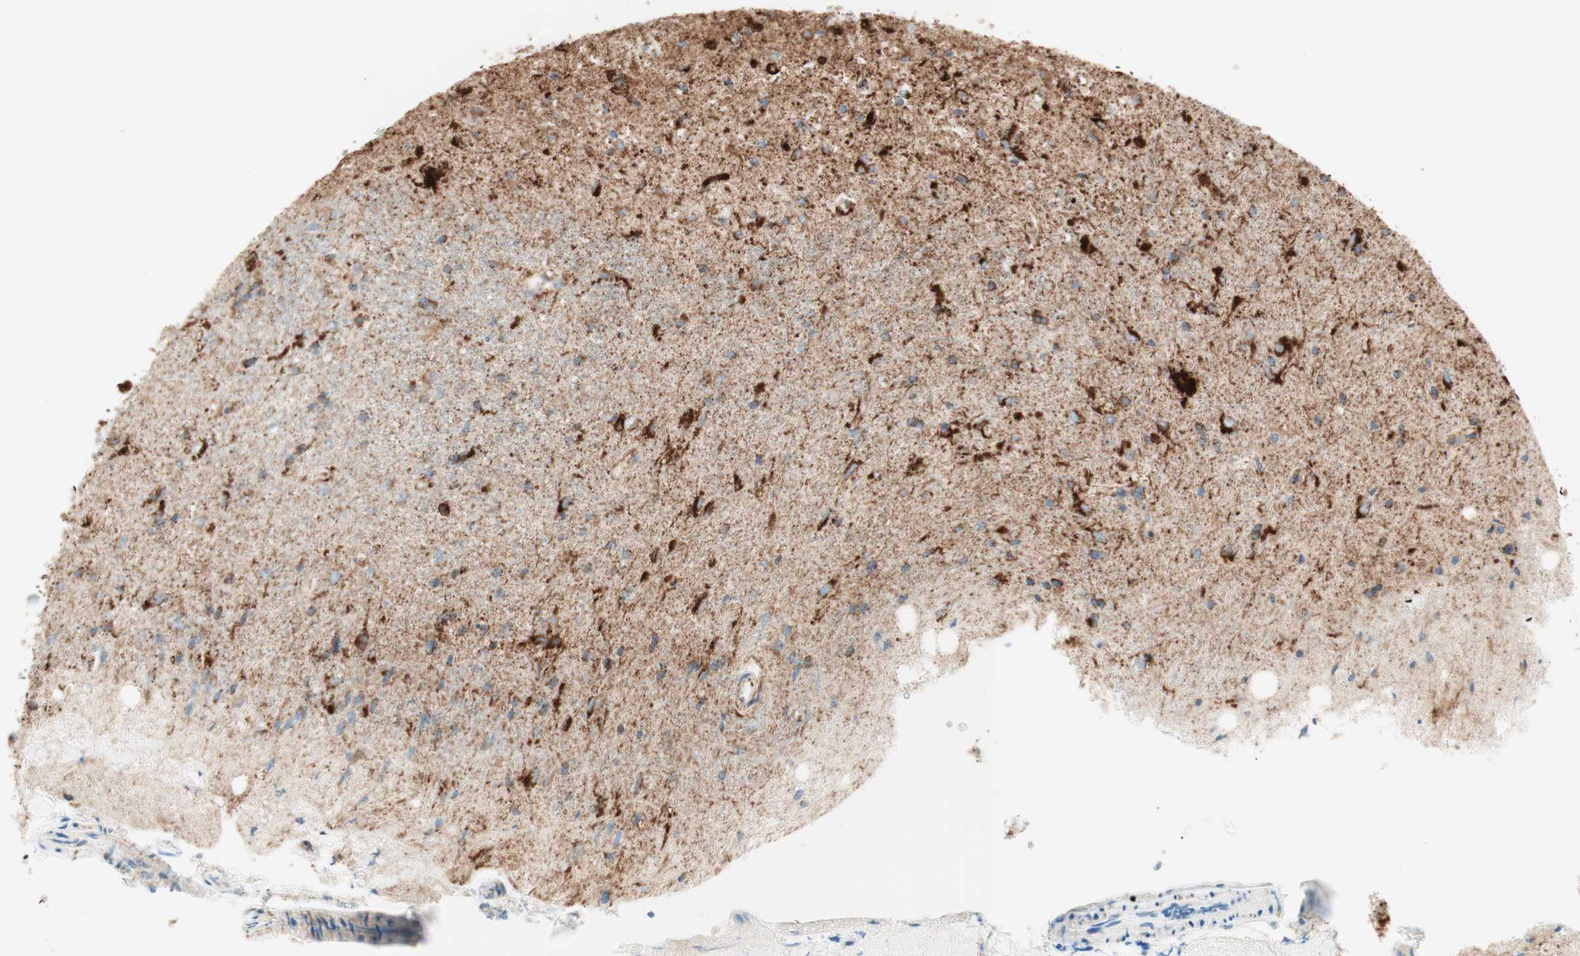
{"staining": {"intensity": "moderate", "quantity": ">75%", "location": "cytoplasmic/membranous"}, "tissue": "glioma", "cell_type": "Tumor cells", "image_type": "cancer", "snomed": [{"axis": "morphology", "description": "Glioma, malignant, Low grade"}, {"axis": "topography", "description": "Brain"}], "caption": "Malignant glioma (low-grade) stained with DAB IHC reveals medium levels of moderate cytoplasmic/membranous staining in approximately >75% of tumor cells.", "gene": "TOMM20", "patient": {"sex": "male", "age": 77}}